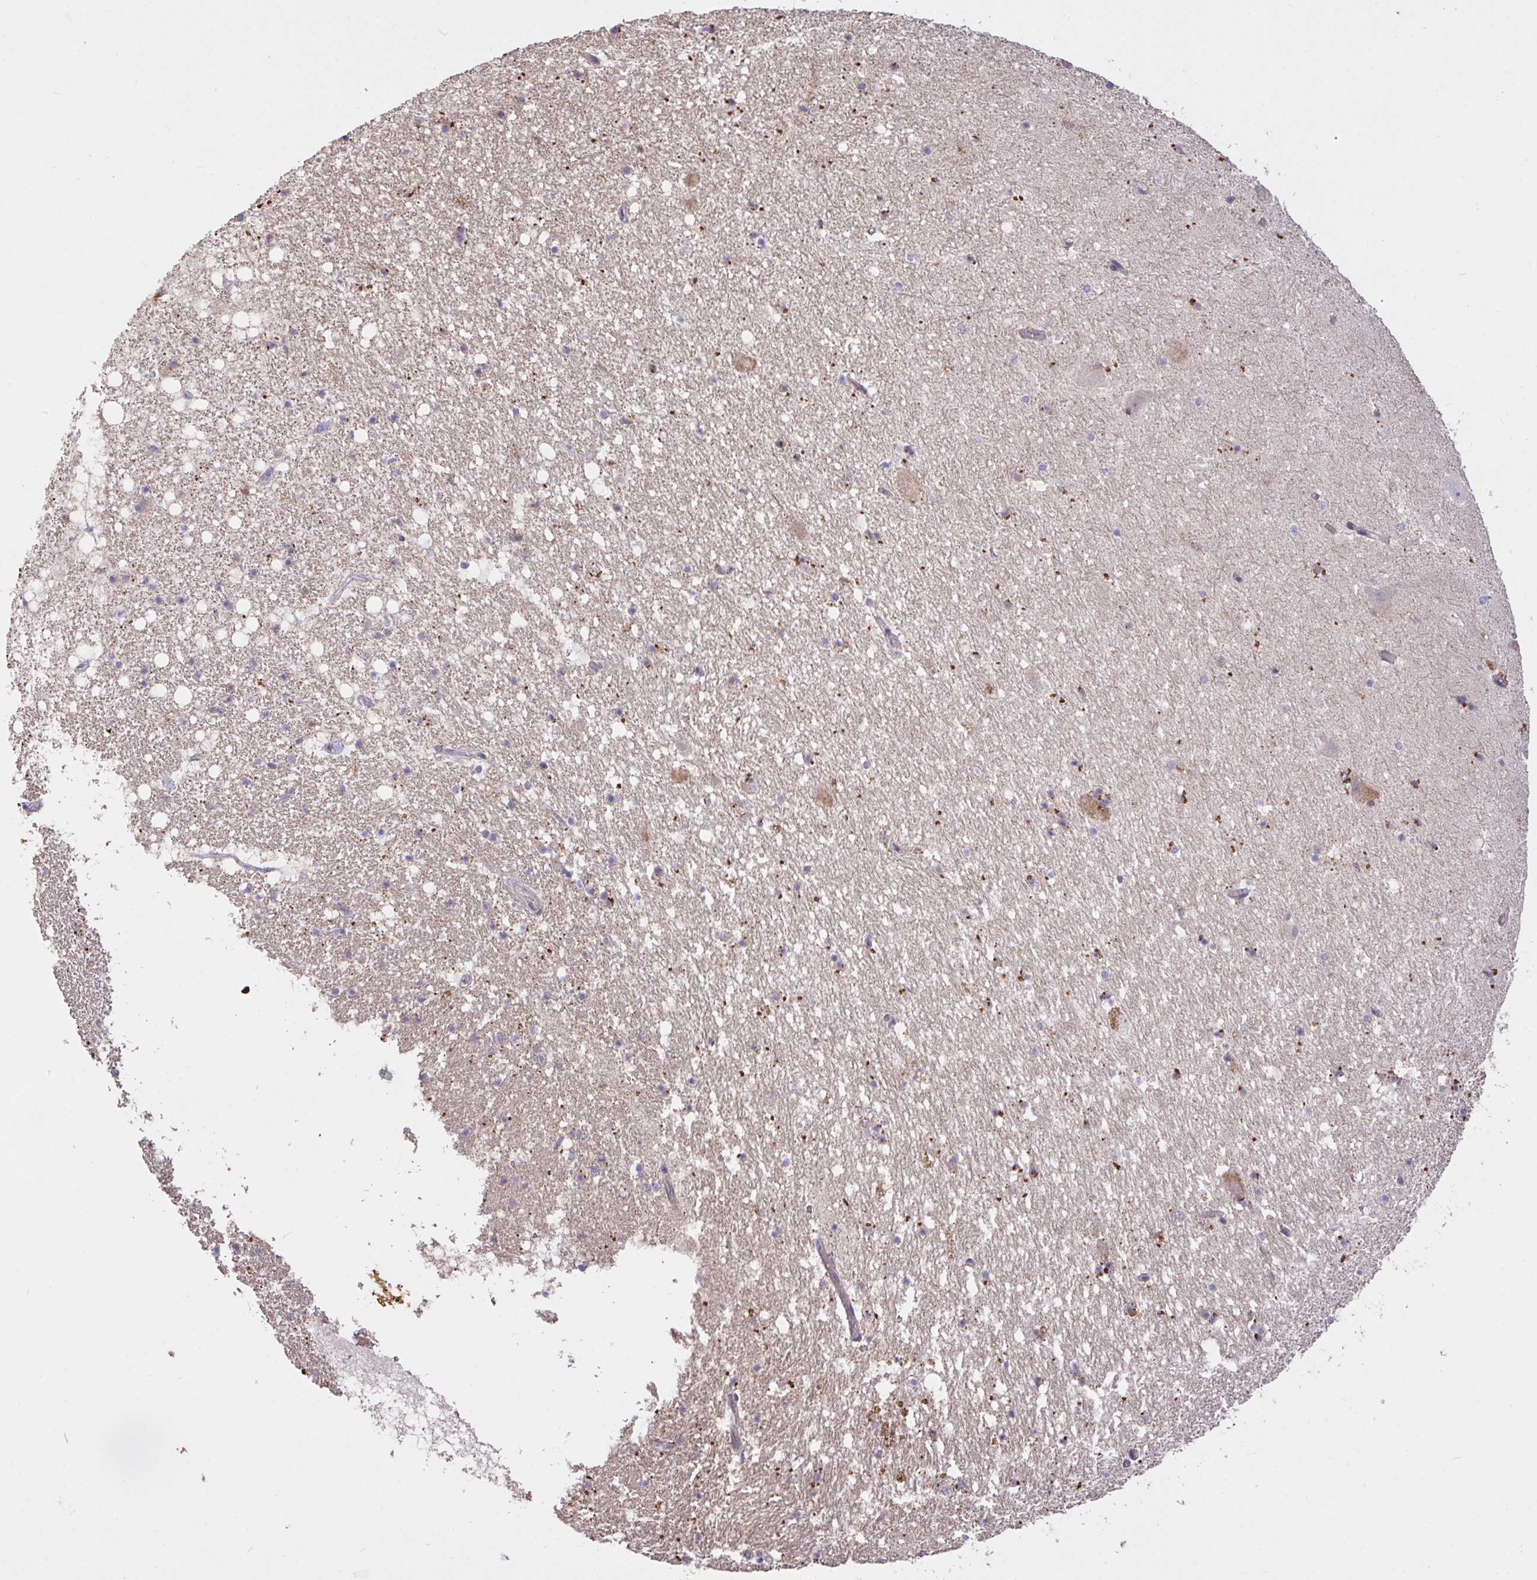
{"staining": {"intensity": "negative", "quantity": "none", "location": "none"}, "tissue": "hippocampus", "cell_type": "Glial cells", "image_type": "normal", "snomed": [{"axis": "morphology", "description": "Normal tissue, NOS"}, {"axis": "topography", "description": "Hippocampus"}], "caption": "Hippocampus was stained to show a protein in brown. There is no significant staining in glial cells. (Brightfield microscopy of DAB (3,3'-diaminobenzidine) IHC at high magnification).", "gene": "FCER1A", "patient": {"sex": "female", "age": 42}}